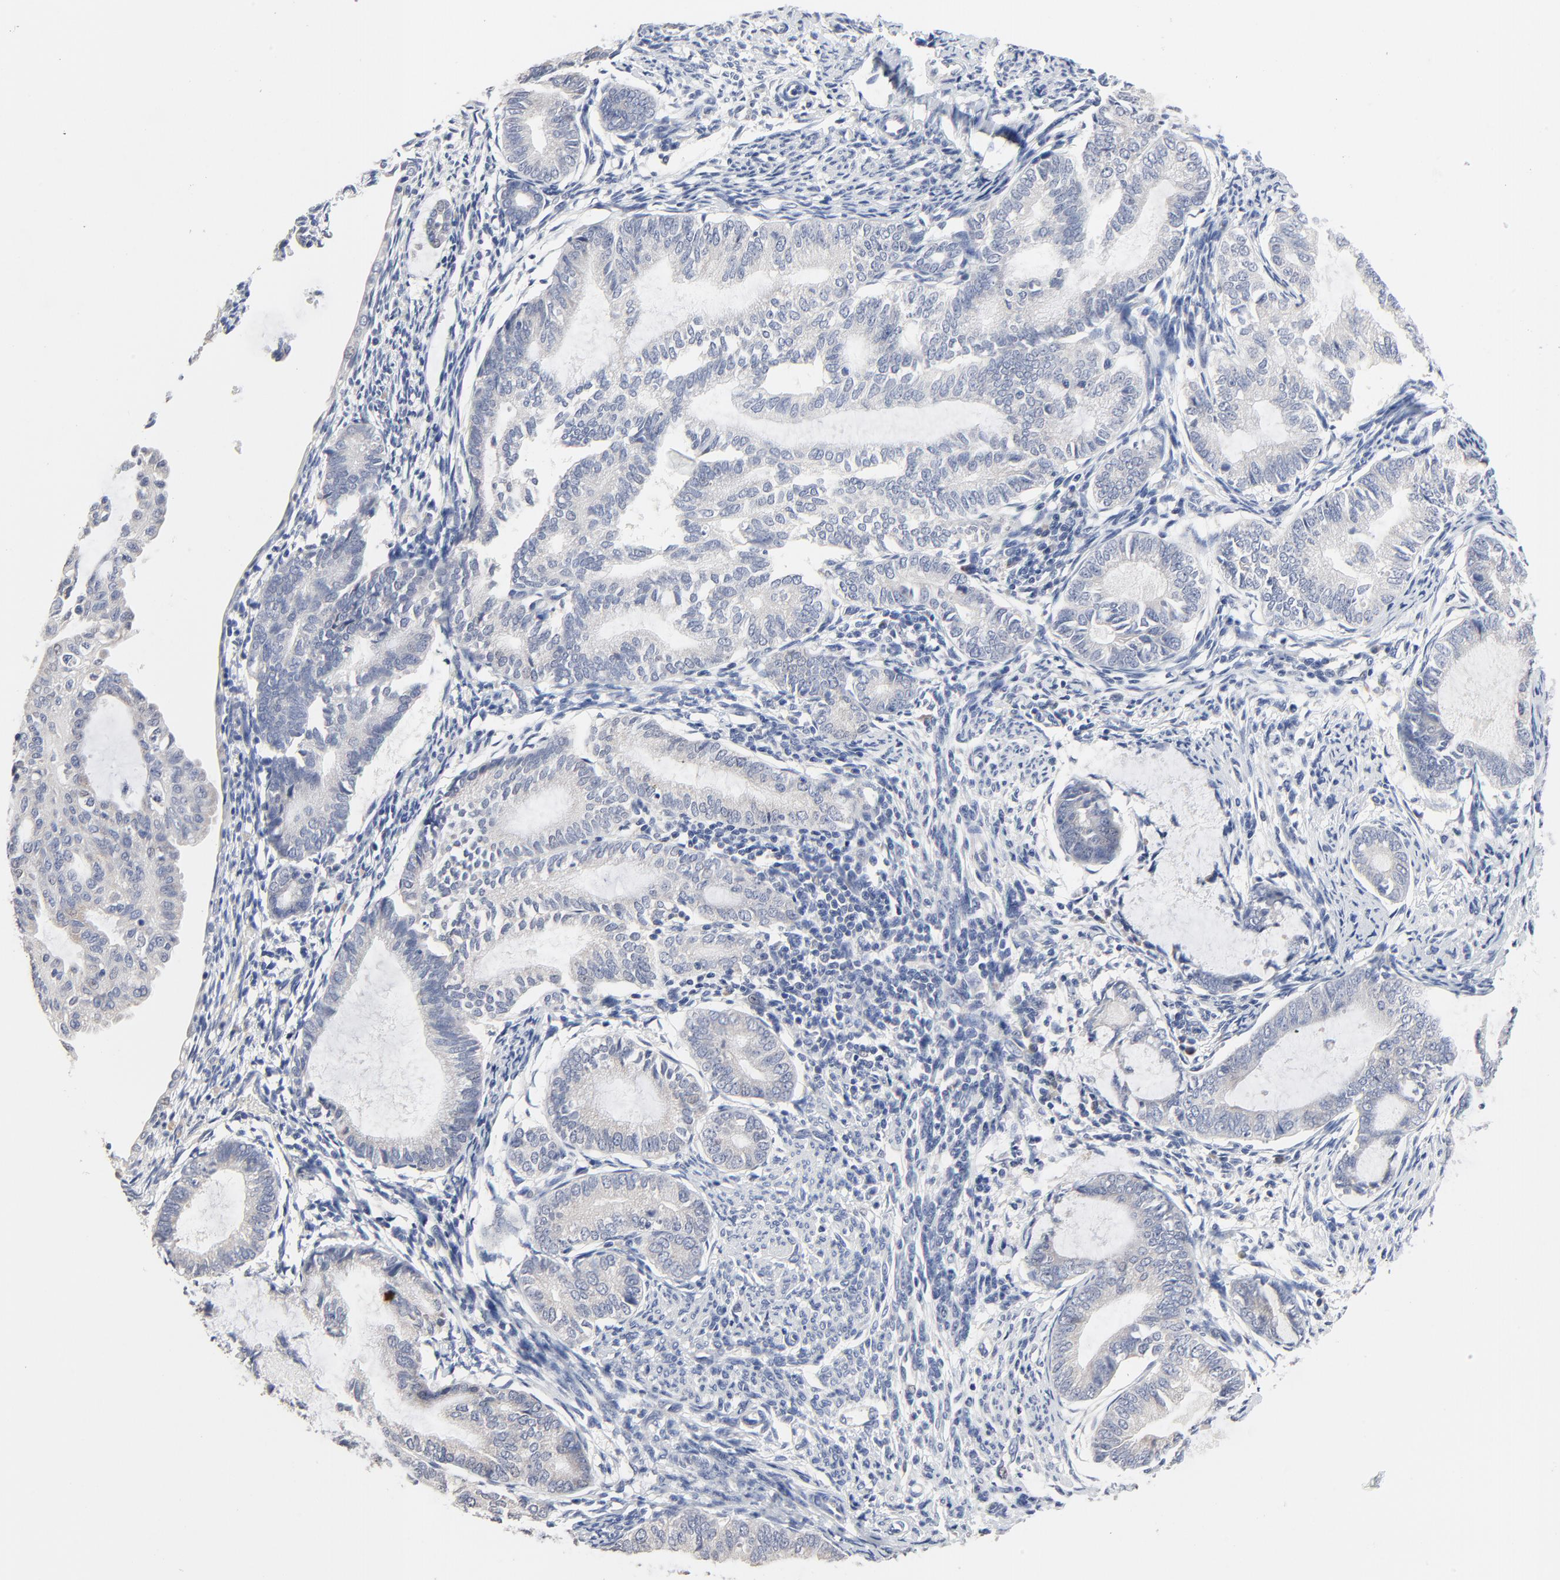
{"staining": {"intensity": "negative", "quantity": "none", "location": "none"}, "tissue": "endometrial cancer", "cell_type": "Tumor cells", "image_type": "cancer", "snomed": [{"axis": "morphology", "description": "Adenocarcinoma, NOS"}, {"axis": "topography", "description": "Endometrium"}], "caption": "There is no significant staining in tumor cells of endometrial adenocarcinoma.", "gene": "FBXL5", "patient": {"sex": "female", "age": 63}}